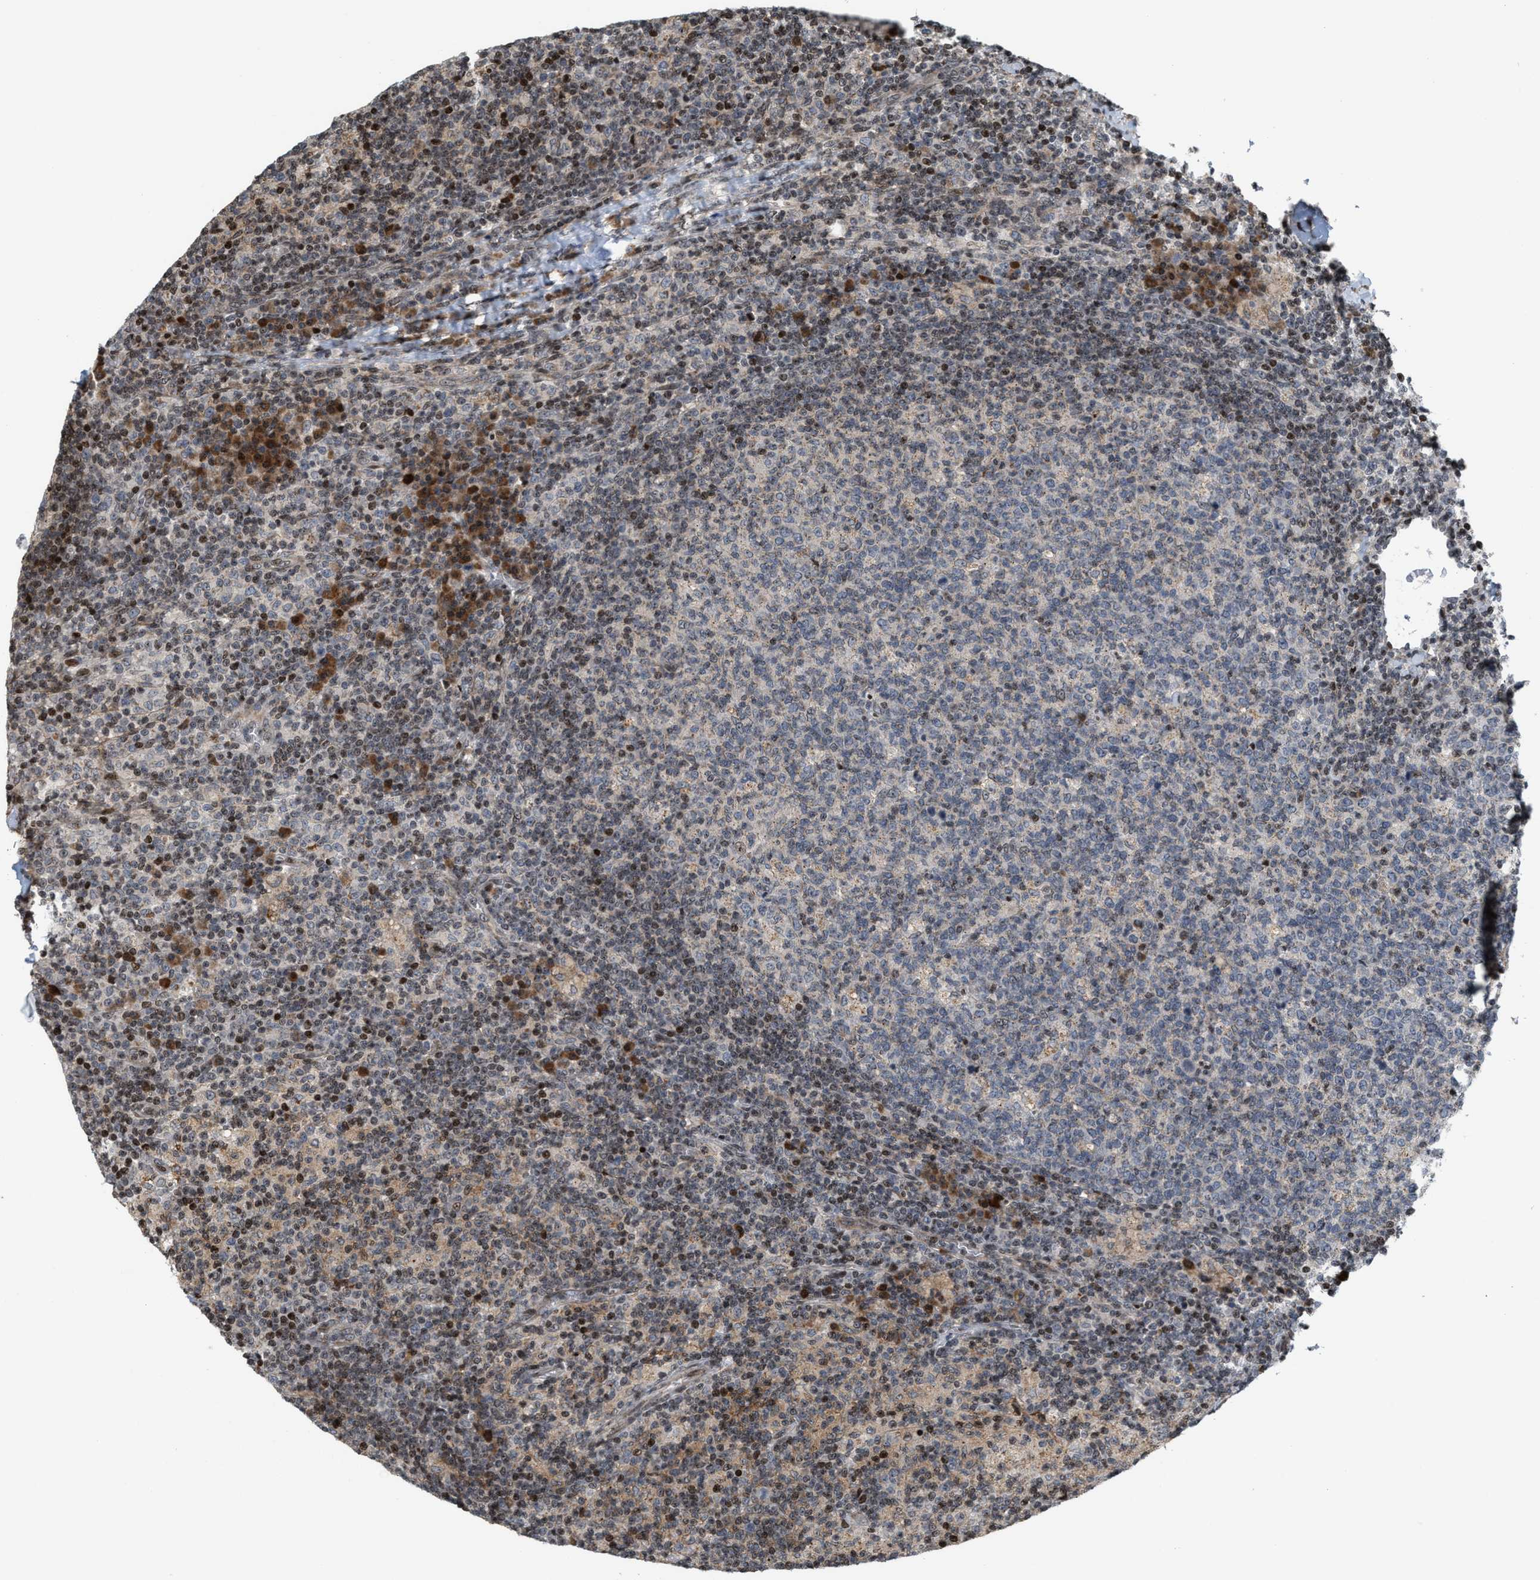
{"staining": {"intensity": "negative", "quantity": "none", "location": "none"}, "tissue": "lymph node", "cell_type": "Germinal center cells", "image_type": "normal", "snomed": [{"axis": "morphology", "description": "Normal tissue, NOS"}, {"axis": "morphology", "description": "Inflammation, NOS"}, {"axis": "topography", "description": "Lymph node"}], "caption": "A micrograph of lymph node stained for a protein reveals no brown staining in germinal center cells. (DAB (3,3'-diaminobenzidine) immunohistochemistry visualized using brightfield microscopy, high magnification).", "gene": "PDZD2", "patient": {"sex": "male", "age": 55}}